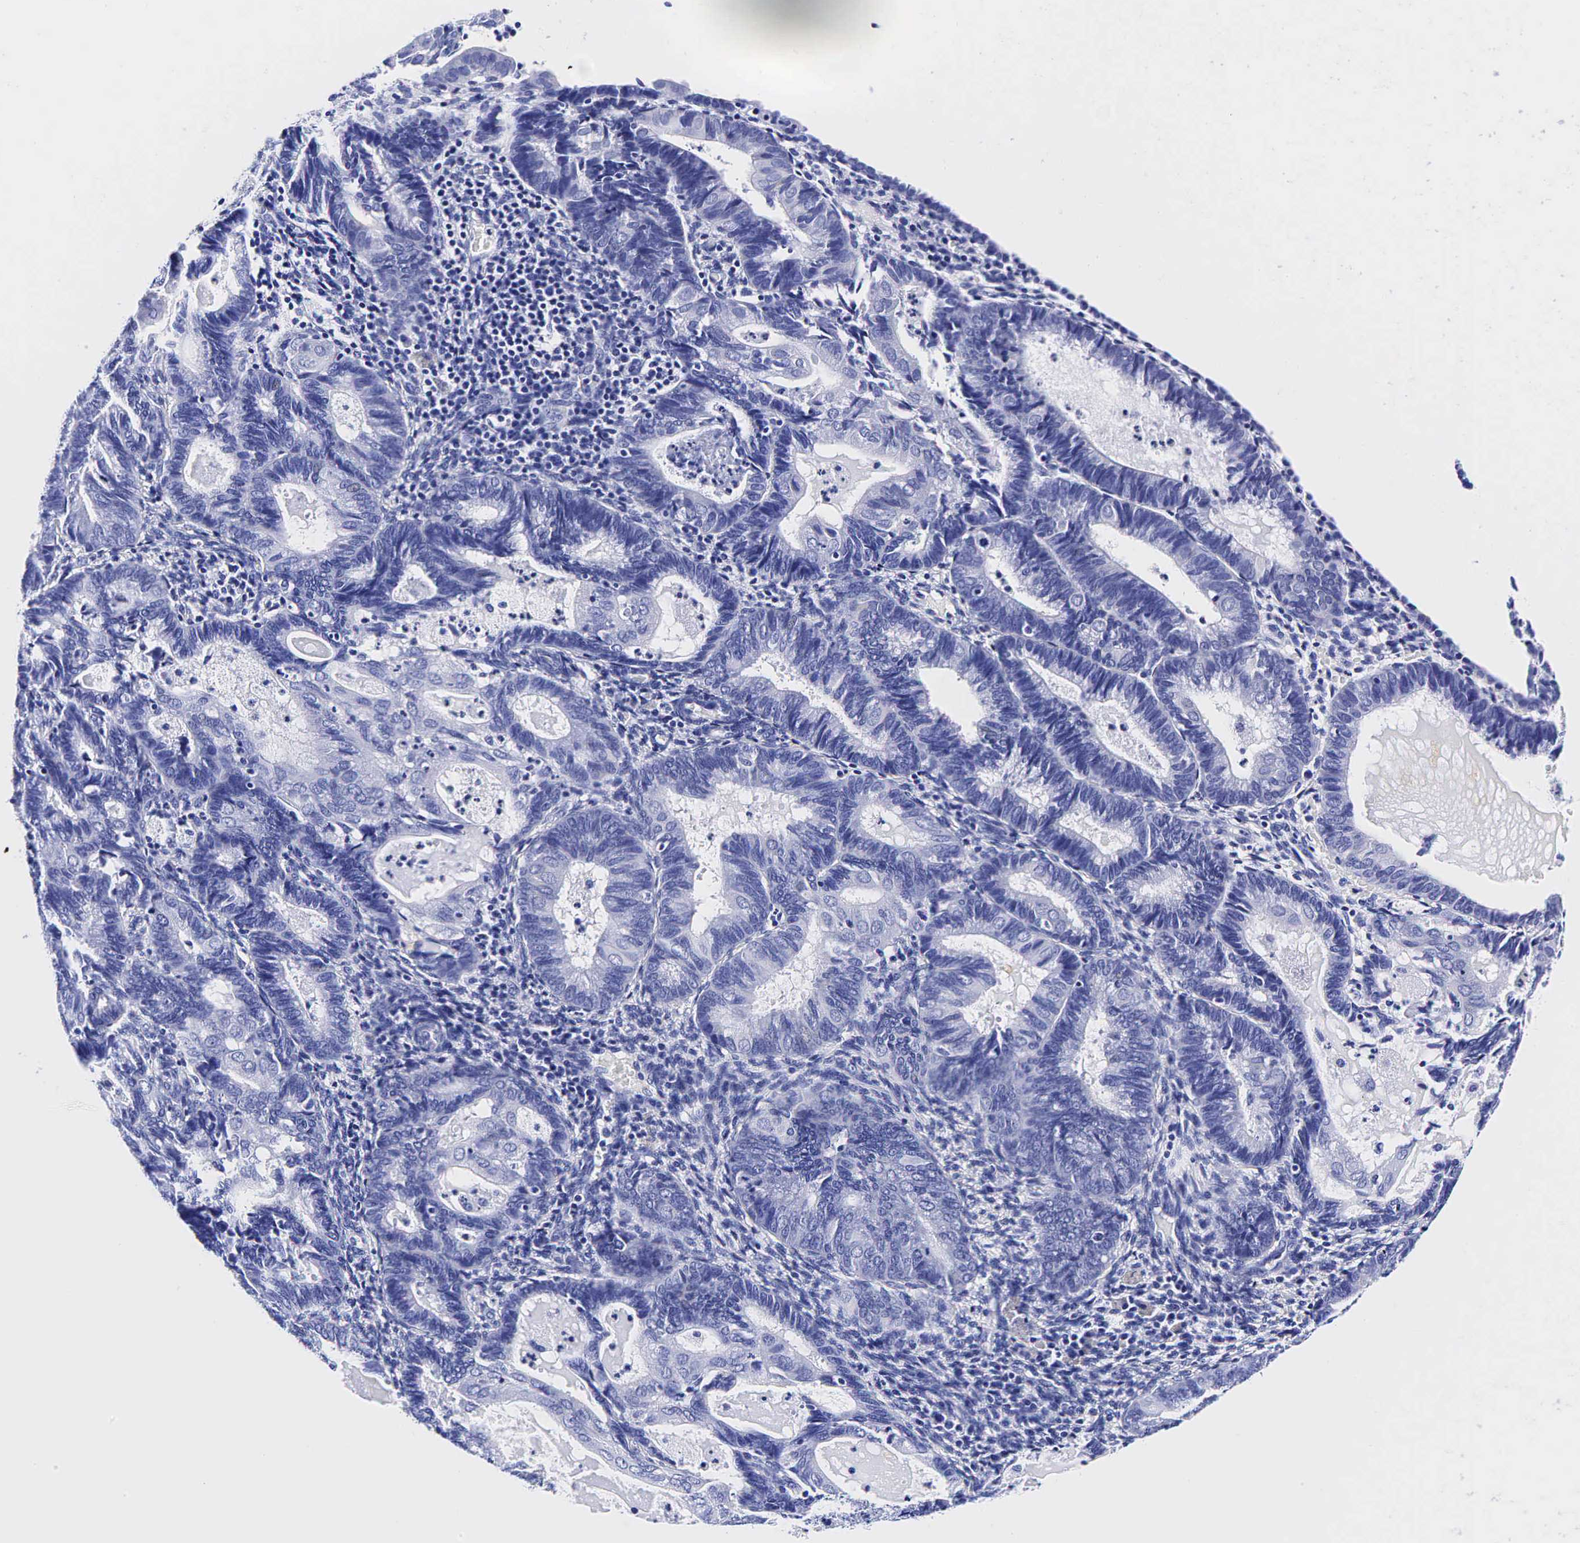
{"staining": {"intensity": "negative", "quantity": "none", "location": "none"}, "tissue": "endometrial cancer", "cell_type": "Tumor cells", "image_type": "cancer", "snomed": [{"axis": "morphology", "description": "Adenocarcinoma, NOS"}, {"axis": "topography", "description": "Endometrium"}], "caption": "There is no significant expression in tumor cells of endometrial cancer (adenocarcinoma). The staining is performed using DAB brown chromogen with nuclei counter-stained in using hematoxylin.", "gene": "GCG", "patient": {"sex": "female", "age": 63}}